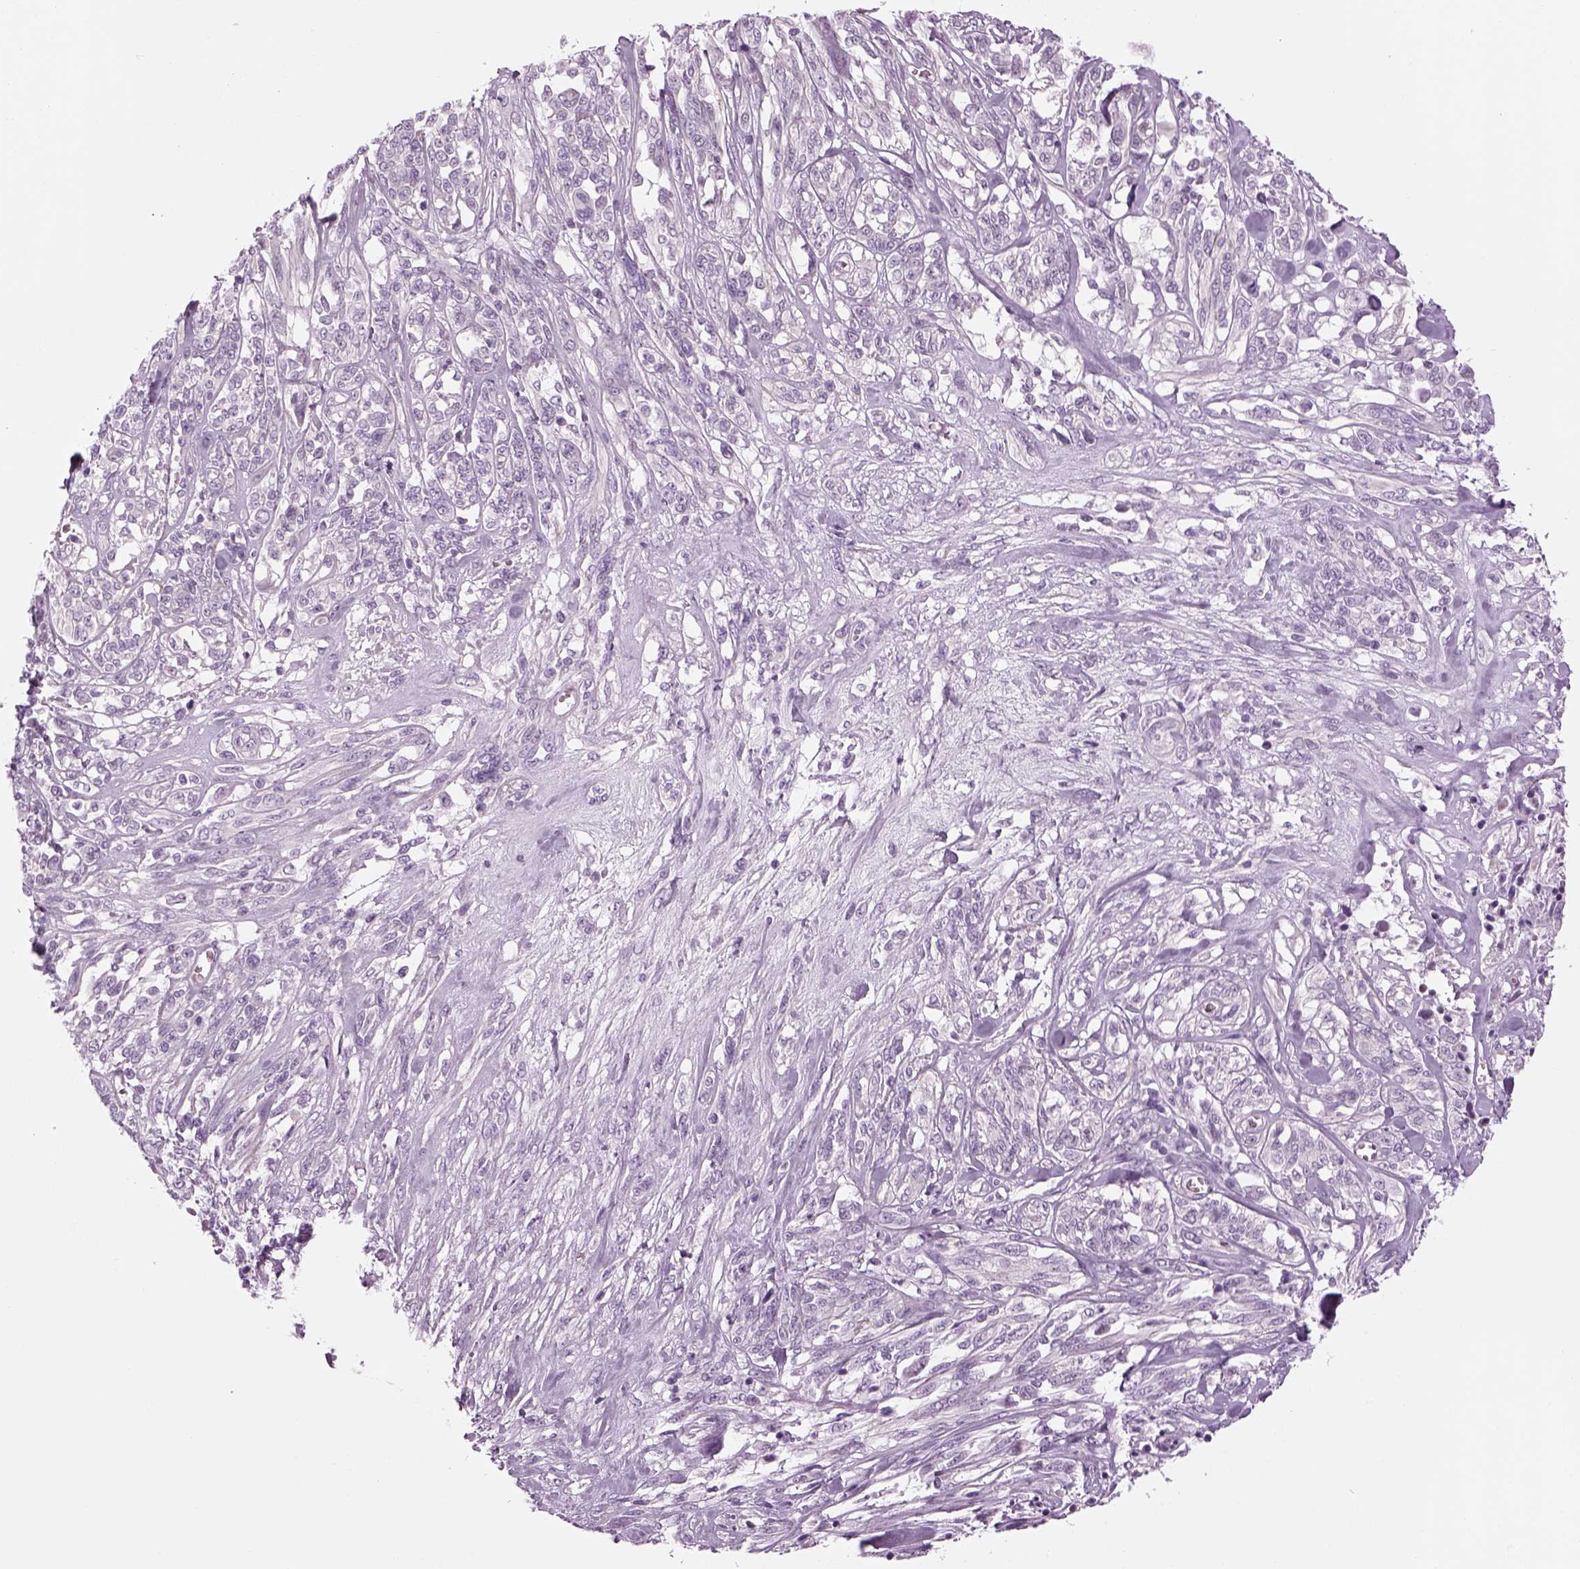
{"staining": {"intensity": "negative", "quantity": "none", "location": "none"}, "tissue": "melanoma", "cell_type": "Tumor cells", "image_type": "cancer", "snomed": [{"axis": "morphology", "description": "Malignant melanoma, NOS"}, {"axis": "topography", "description": "Skin"}], "caption": "IHC of human melanoma reveals no staining in tumor cells.", "gene": "LRRIQ3", "patient": {"sex": "female", "age": 91}}